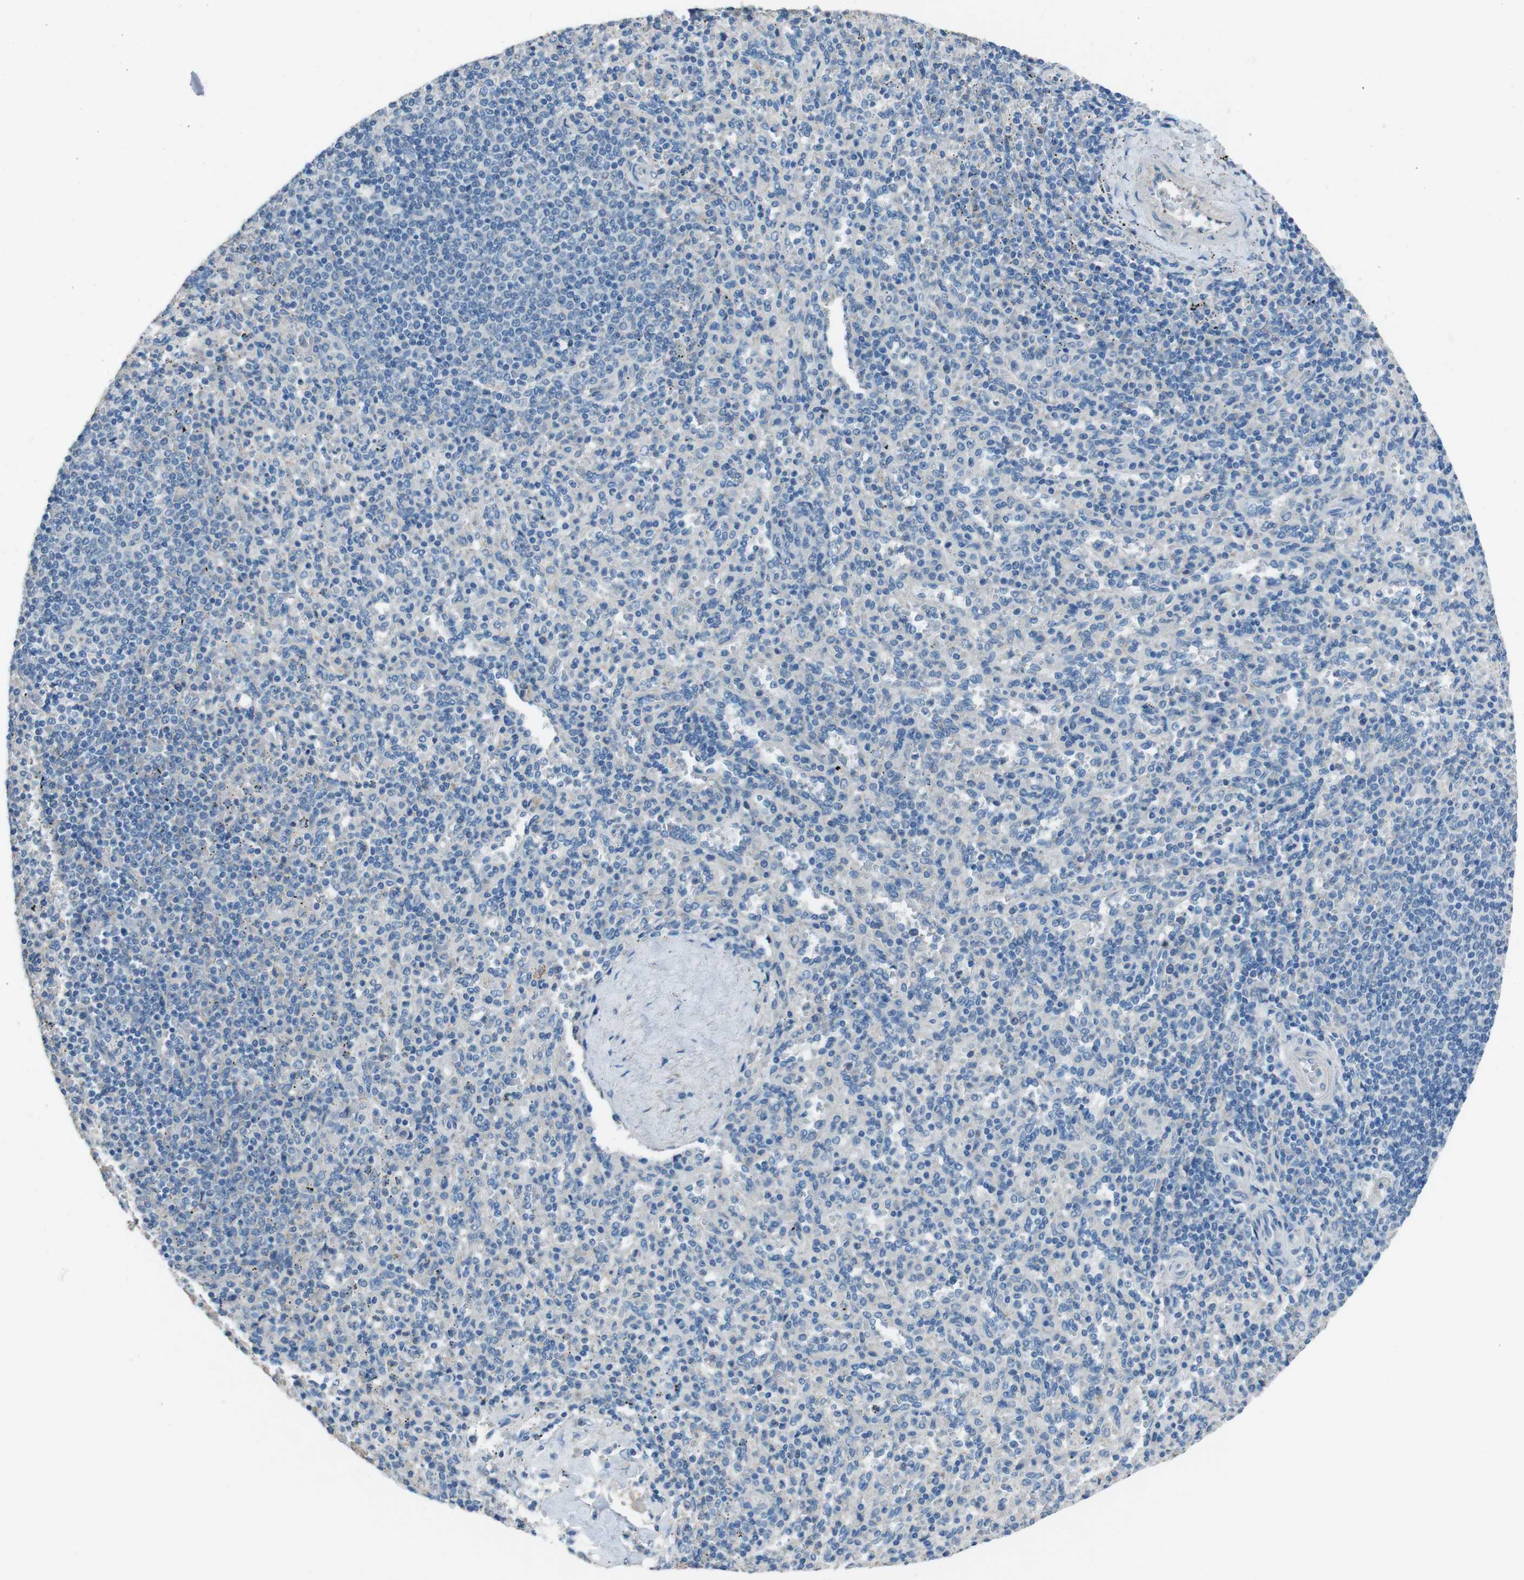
{"staining": {"intensity": "negative", "quantity": "none", "location": "none"}, "tissue": "spleen", "cell_type": "Cells in red pulp", "image_type": "normal", "snomed": [{"axis": "morphology", "description": "Normal tissue, NOS"}, {"axis": "topography", "description": "Spleen"}], "caption": "Immunohistochemistry (IHC) of unremarkable human spleen demonstrates no positivity in cells in red pulp.", "gene": "CYP2C19", "patient": {"sex": "male", "age": 36}}